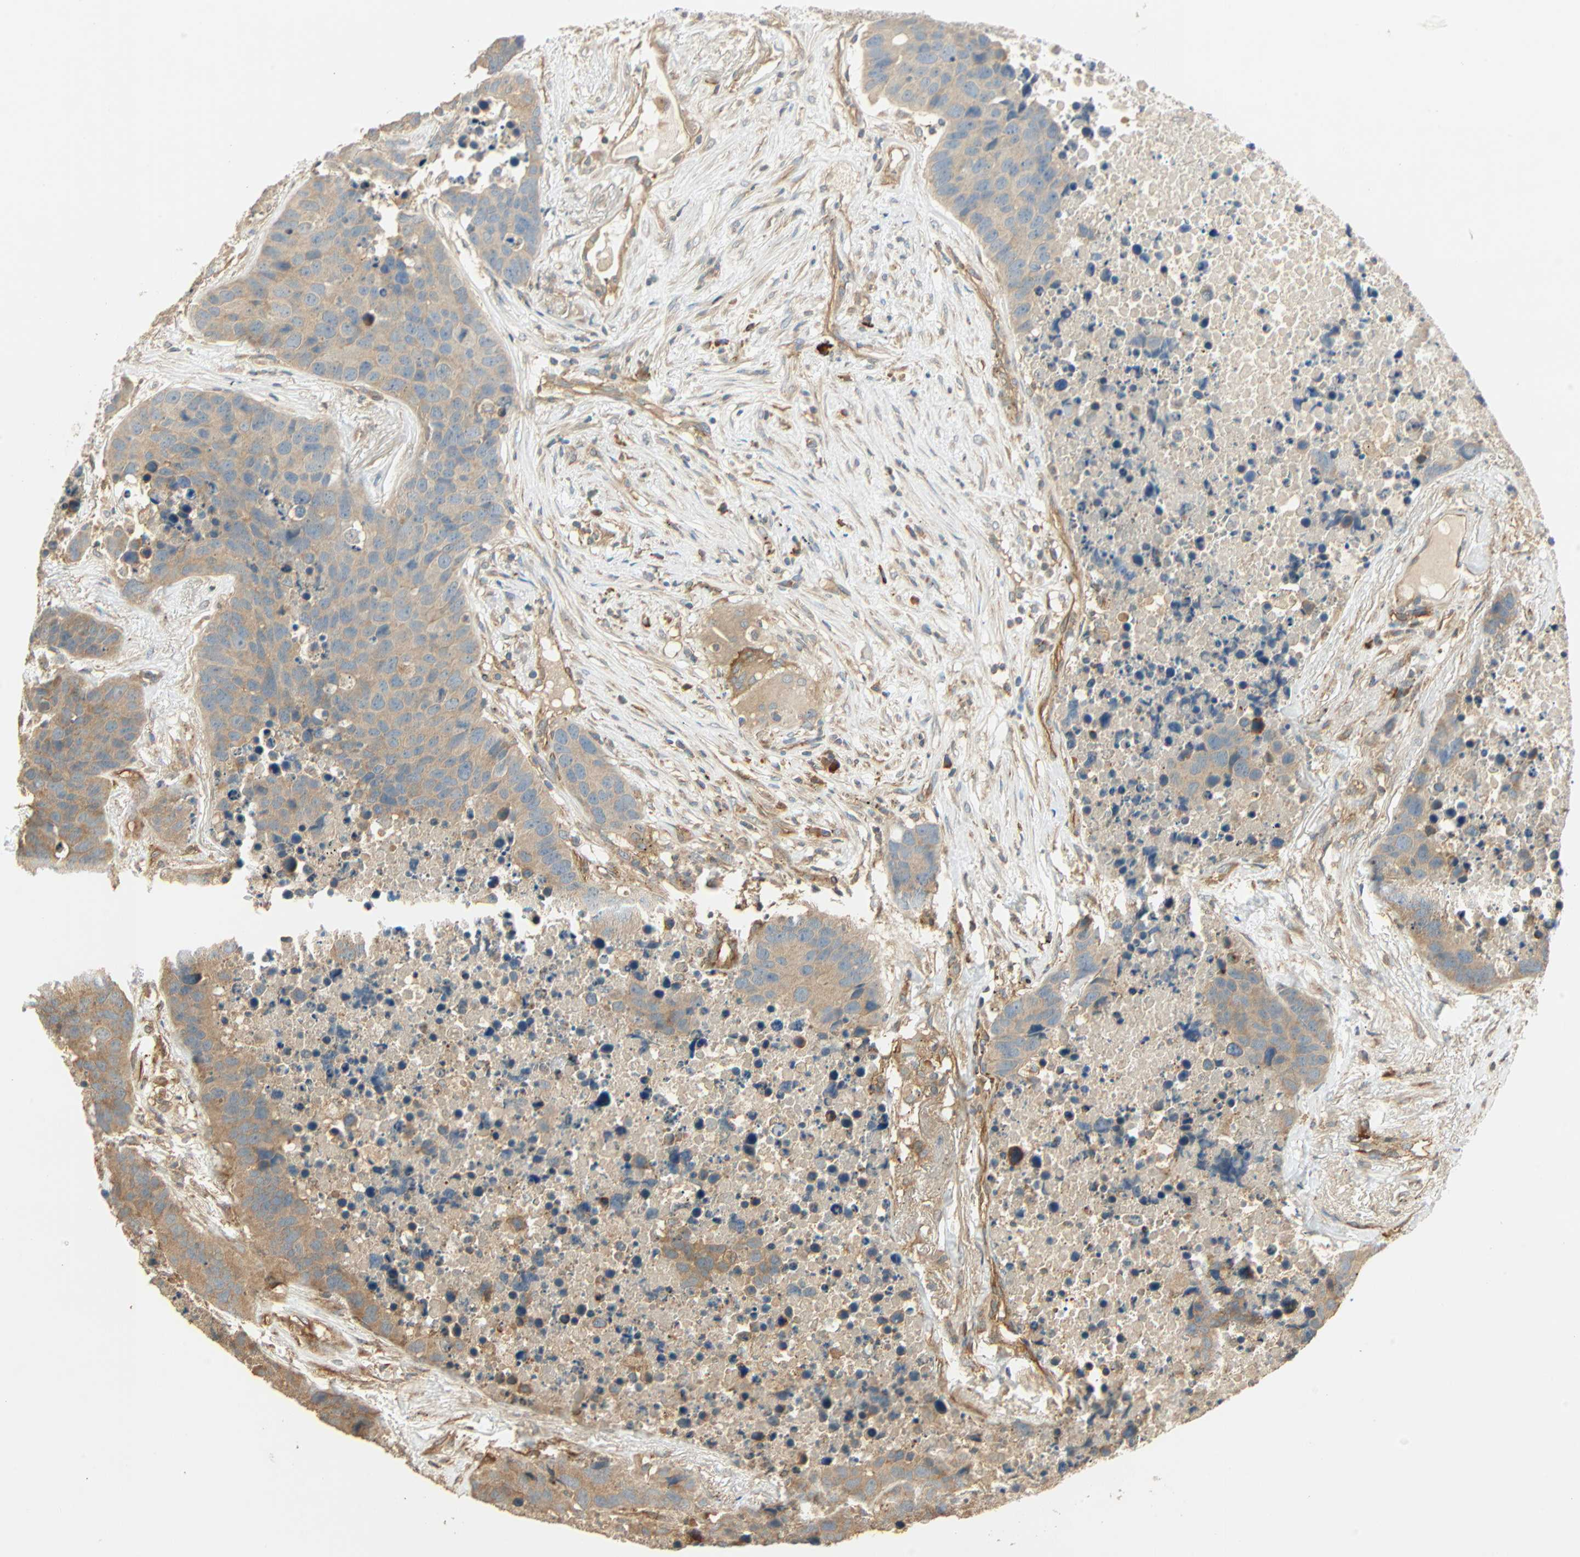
{"staining": {"intensity": "weak", "quantity": ">75%", "location": "cytoplasmic/membranous"}, "tissue": "carcinoid", "cell_type": "Tumor cells", "image_type": "cancer", "snomed": [{"axis": "morphology", "description": "Carcinoid, malignant, NOS"}, {"axis": "topography", "description": "Lung"}], "caption": "Protein expression analysis of human carcinoid reveals weak cytoplasmic/membranous staining in about >75% of tumor cells.", "gene": "GALK1", "patient": {"sex": "male", "age": 60}}